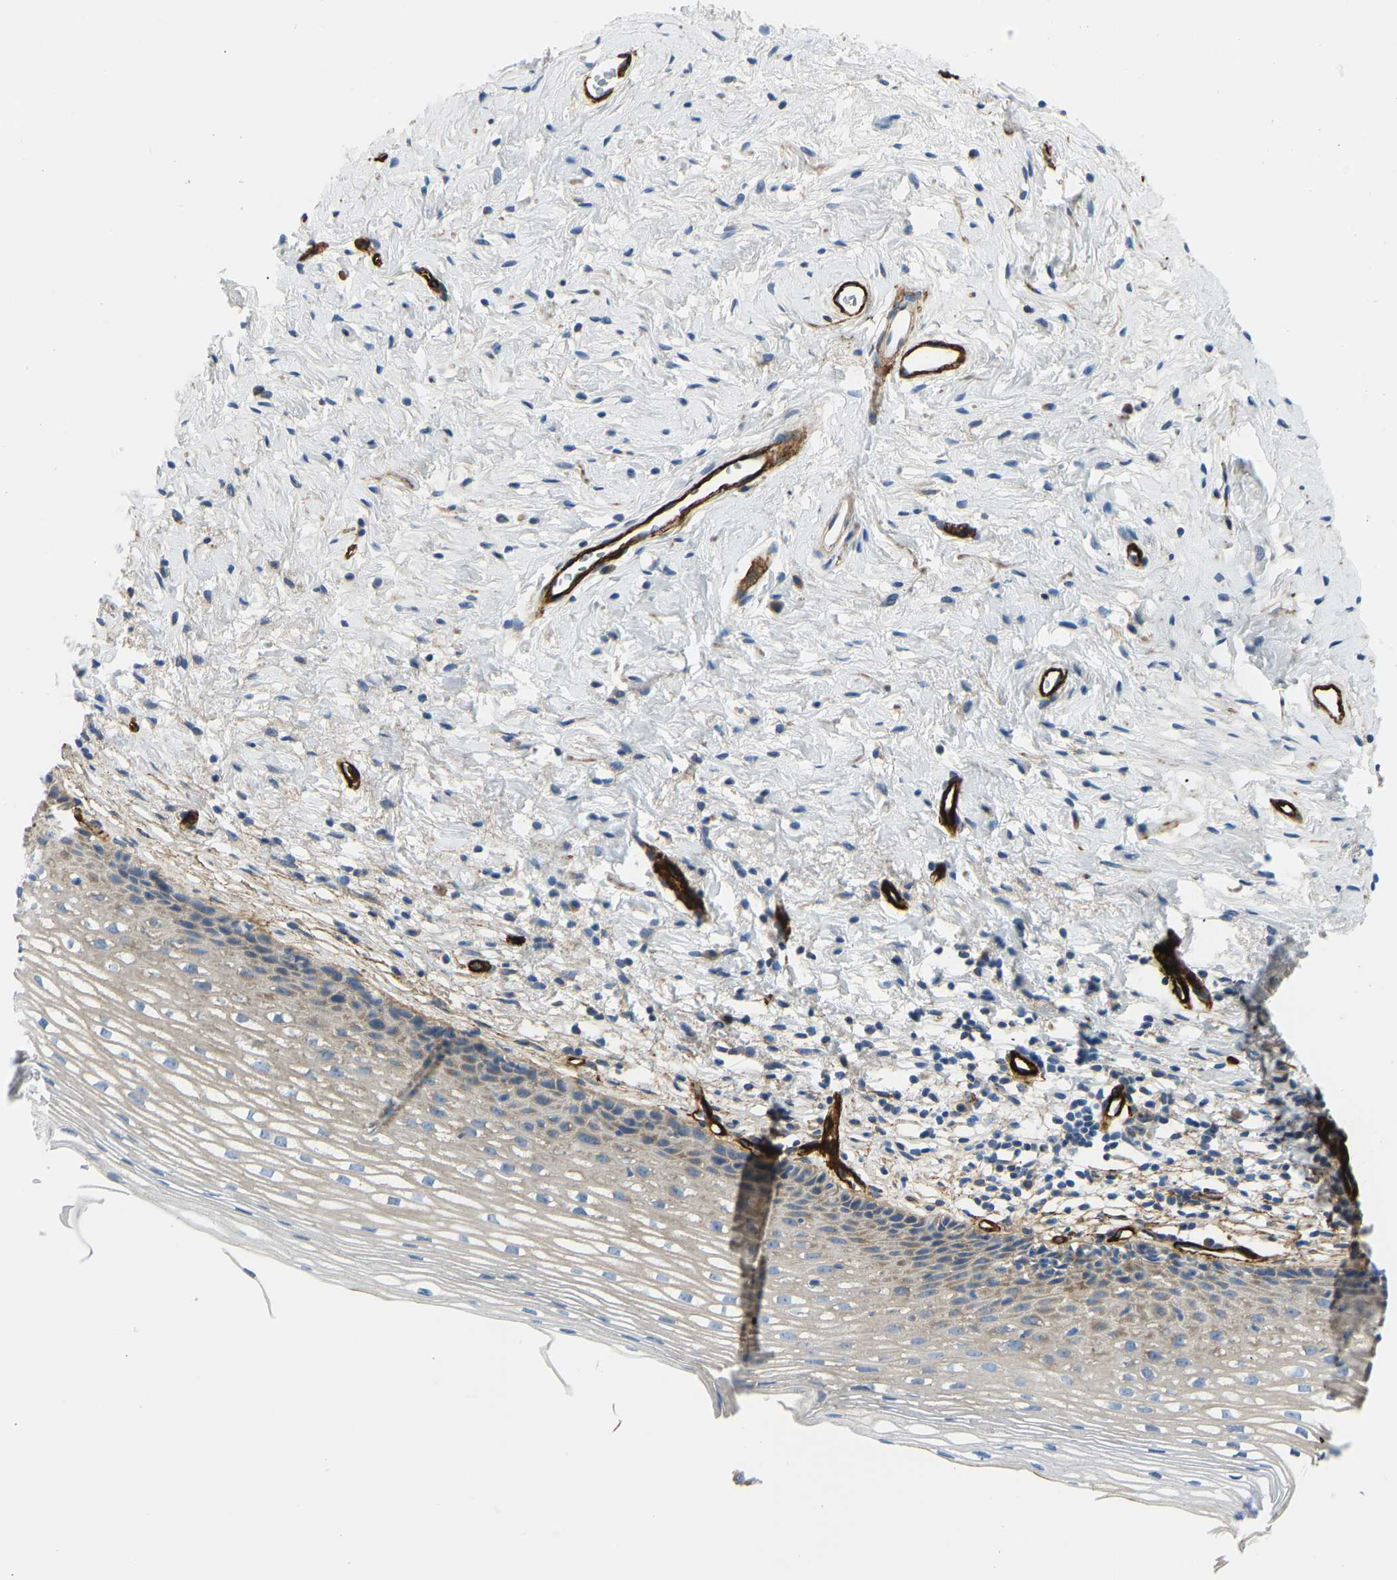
{"staining": {"intensity": "weak", "quantity": "<25%", "location": "cytoplasmic/membranous"}, "tissue": "cervix", "cell_type": "Glandular cells", "image_type": "normal", "snomed": [{"axis": "morphology", "description": "Normal tissue, NOS"}, {"axis": "topography", "description": "Cervix"}], "caption": "Glandular cells are negative for protein expression in normal human cervix. (DAB immunohistochemistry (IHC) with hematoxylin counter stain).", "gene": "COL15A1", "patient": {"sex": "female", "age": 77}}